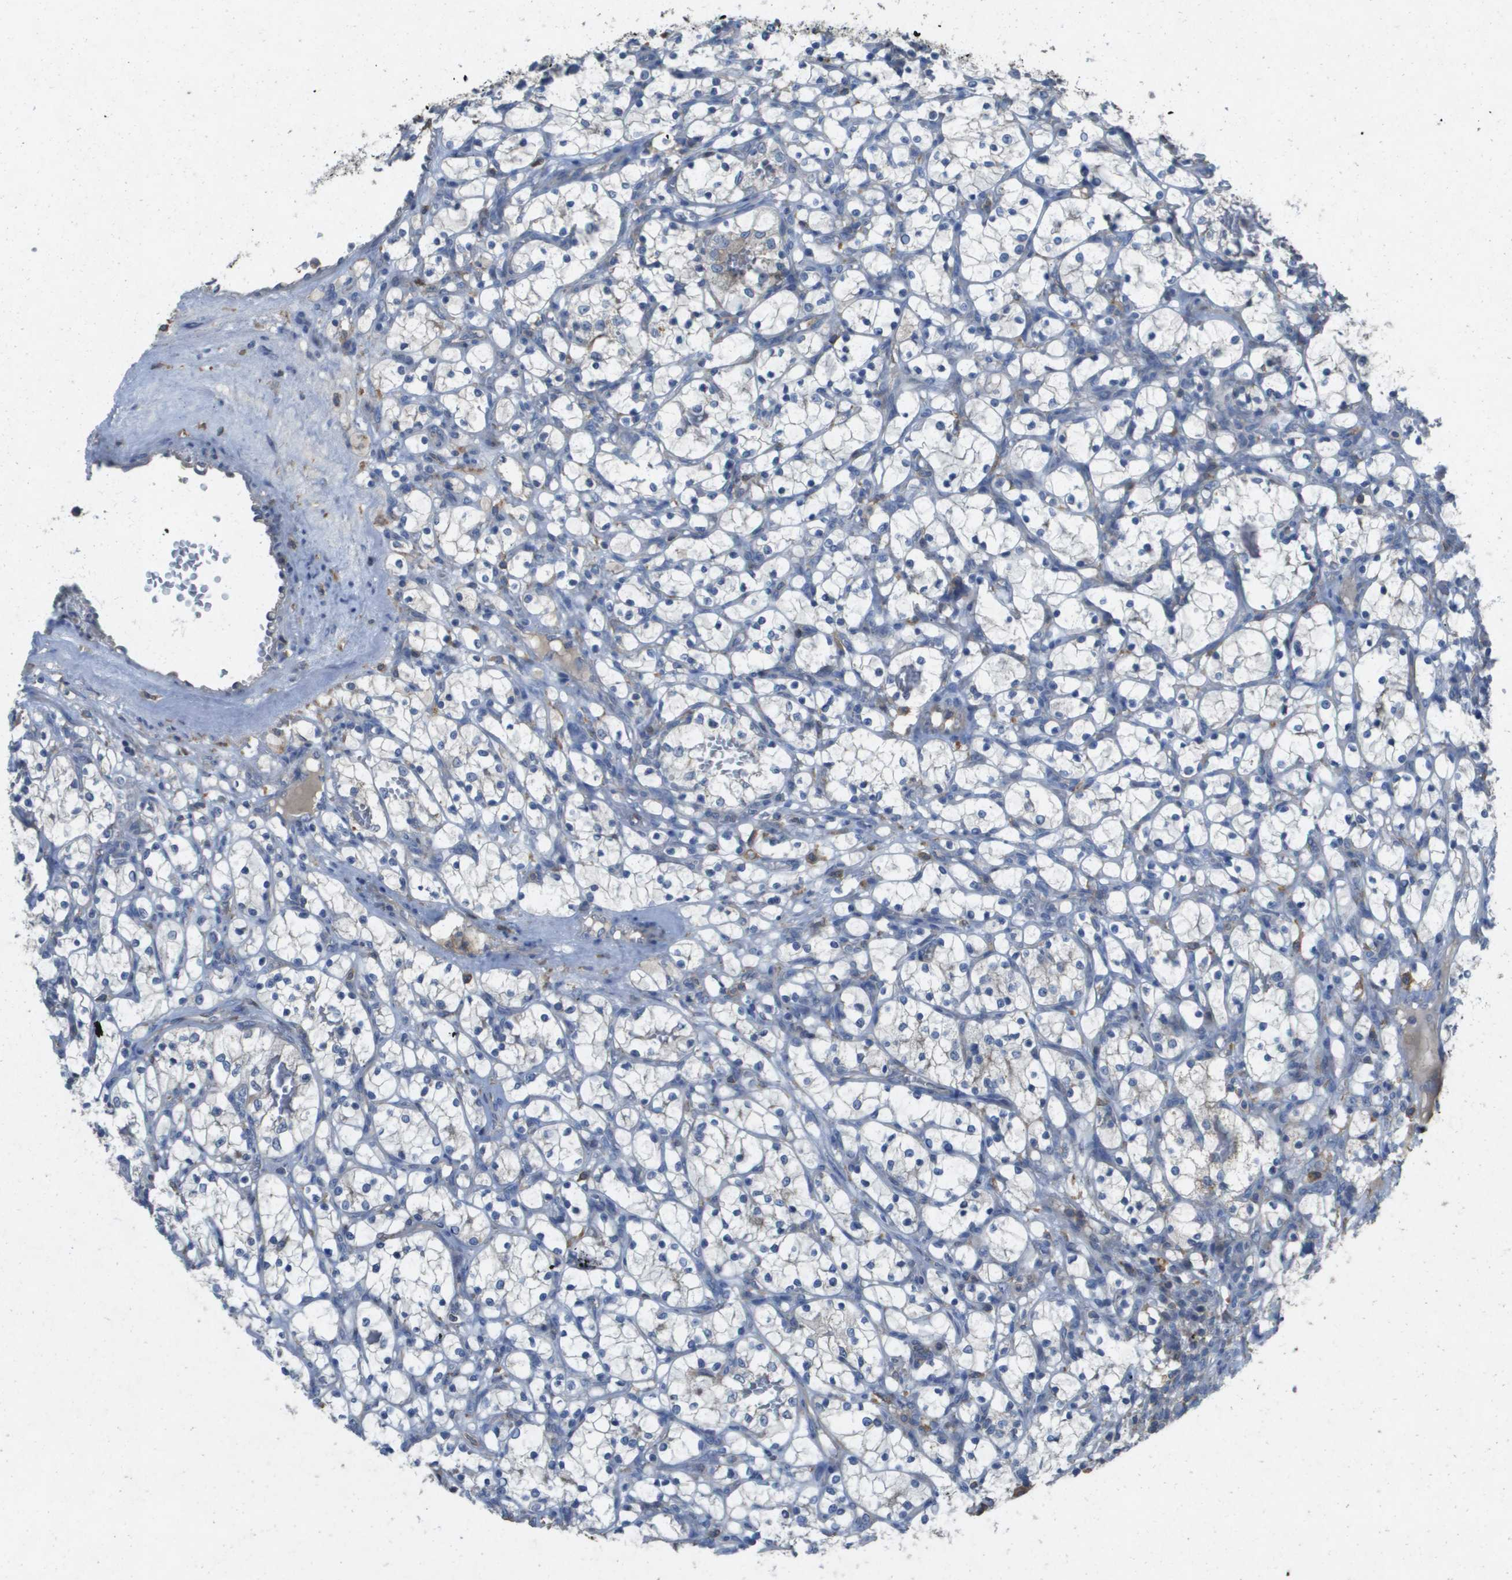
{"staining": {"intensity": "negative", "quantity": "none", "location": "none"}, "tissue": "renal cancer", "cell_type": "Tumor cells", "image_type": "cancer", "snomed": [{"axis": "morphology", "description": "Adenocarcinoma, NOS"}, {"axis": "topography", "description": "Kidney"}], "caption": "This is a photomicrograph of immunohistochemistry (IHC) staining of renal cancer (adenocarcinoma), which shows no positivity in tumor cells. (Stains: DAB (3,3'-diaminobenzidine) immunohistochemistry with hematoxylin counter stain, Microscopy: brightfield microscopy at high magnification).", "gene": "CLCA4", "patient": {"sex": "female", "age": 69}}